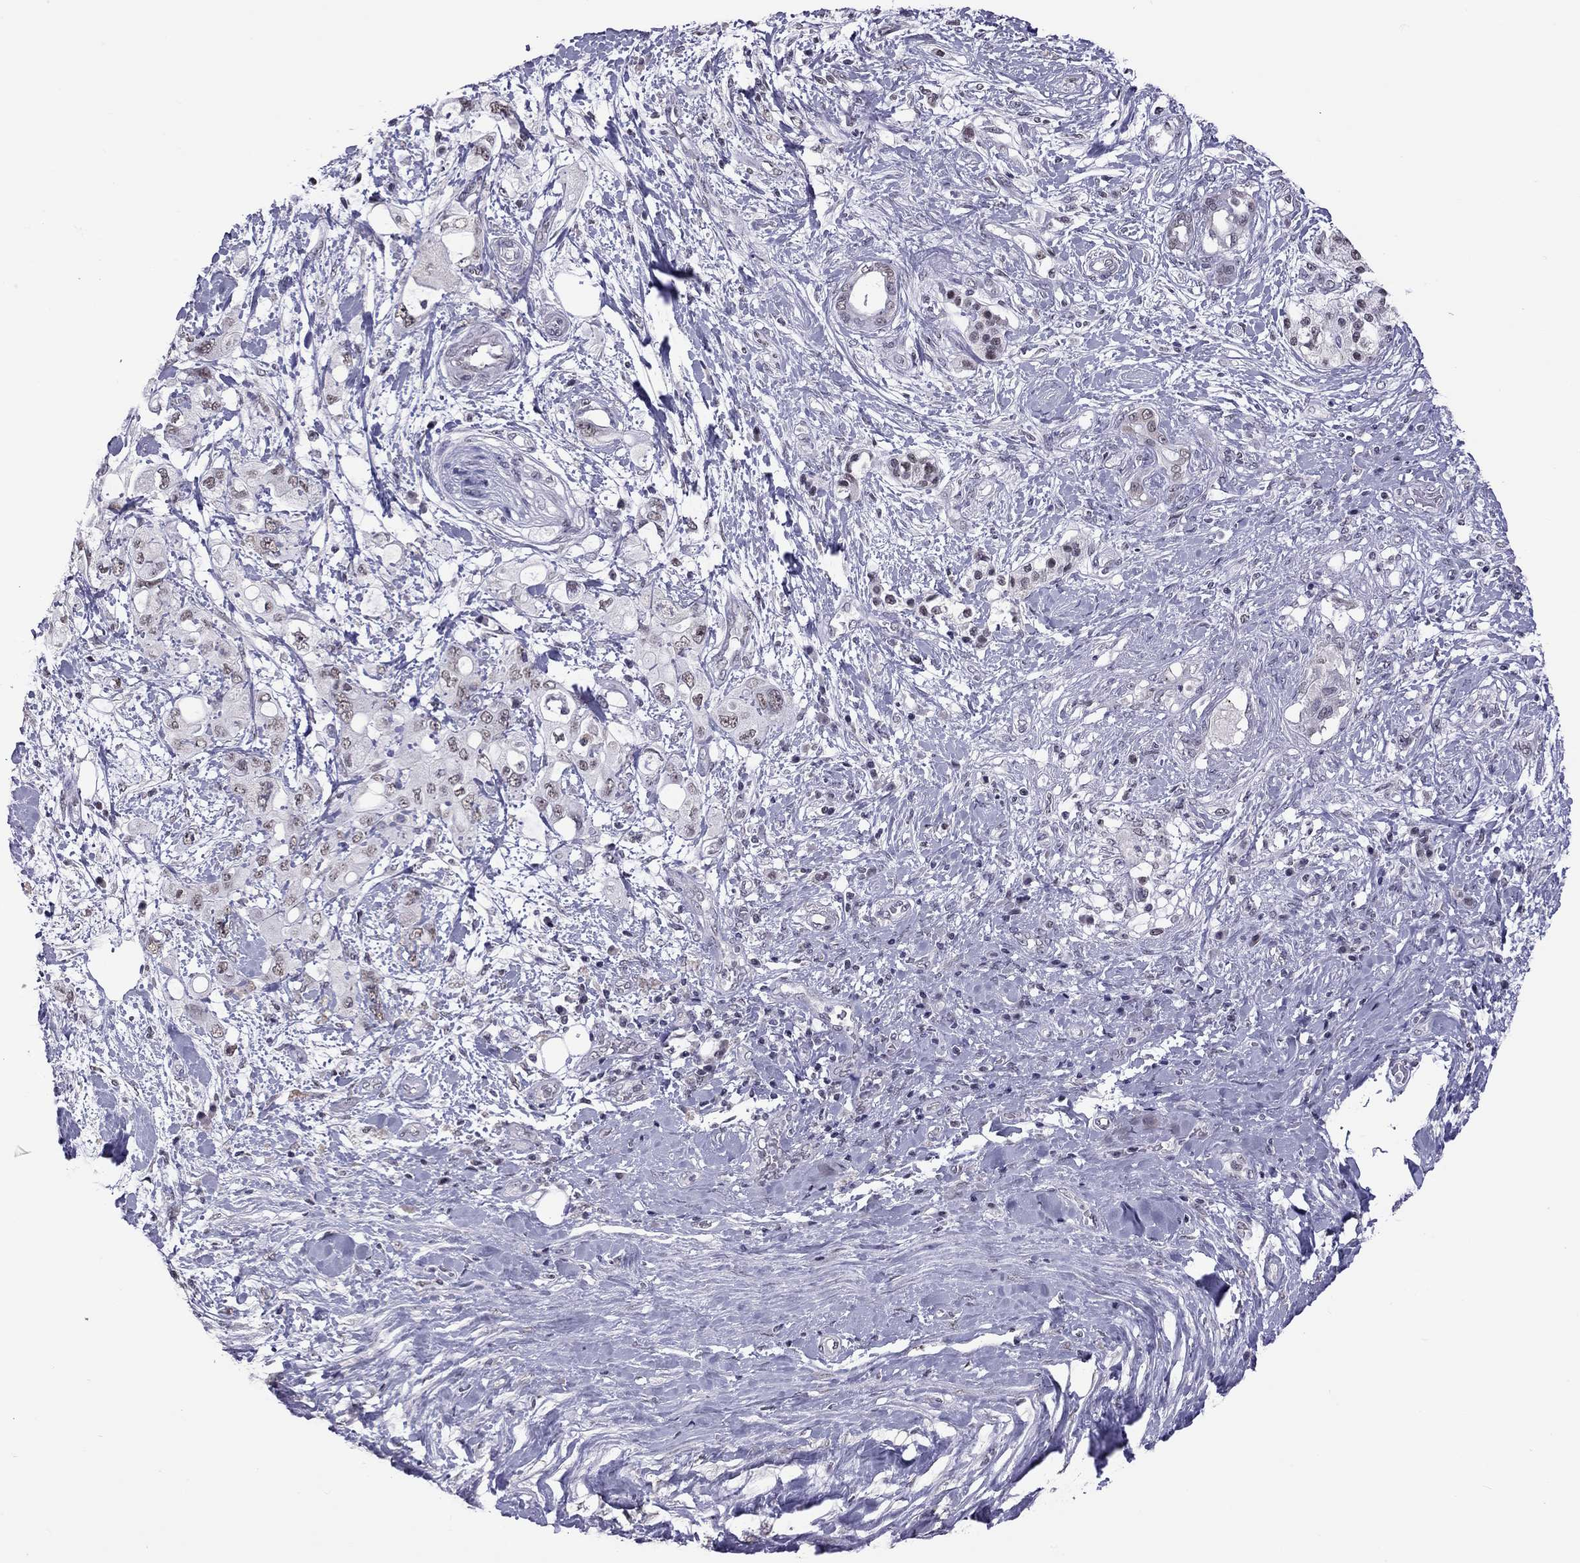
{"staining": {"intensity": "negative", "quantity": "none", "location": "none"}, "tissue": "pancreatic cancer", "cell_type": "Tumor cells", "image_type": "cancer", "snomed": [{"axis": "morphology", "description": "Adenocarcinoma, NOS"}, {"axis": "topography", "description": "Pancreas"}], "caption": "Immunohistochemical staining of human adenocarcinoma (pancreatic) demonstrates no significant positivity in tumor cells.", "gene": "PPP1R3A", "patient": {"sex": "female", "age": 56}}